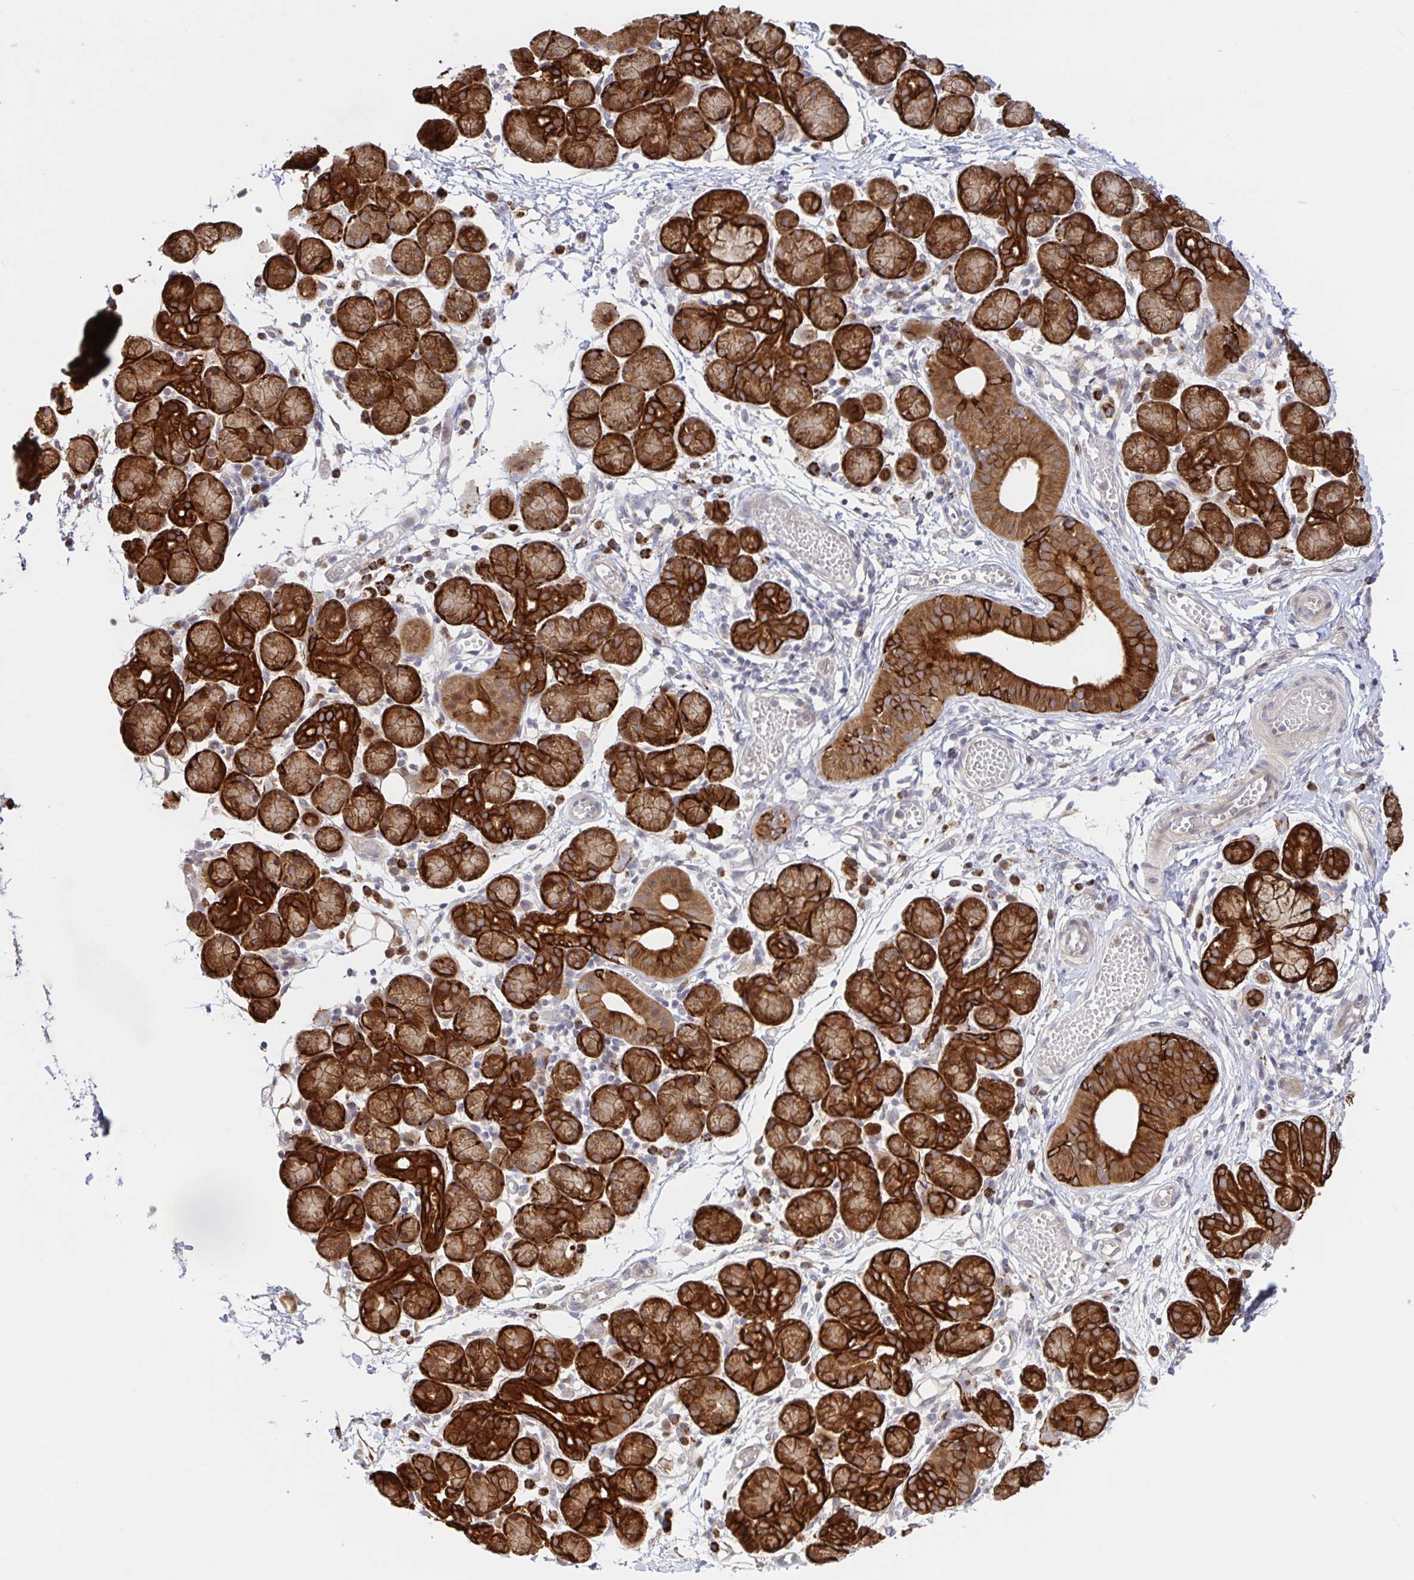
{"staining": {"intensity": "strong", "quantity": ">75%", "location": "cytoplasmic/membranous"}, "tissue": "salivary gland", "cell_type": "Glandular cells", "image_type": "normal", "snomed": [{"axis": "morphology", "description": "Normal tissue, NOS"}, {"axis": "morphology", "description": "Inflammation, NOS"}, {"axis": "topography", "description": "Lymph node"}, {"axis": "topography", "description": "Salivary gland"}], "caption": "Human salivary gland stained with a brown dye shows strong cytoplasmic/membranous positive expression in about >75% of glandular cells.", "gene": "AACS", "patient": {"sex": "male", "age": 3}}